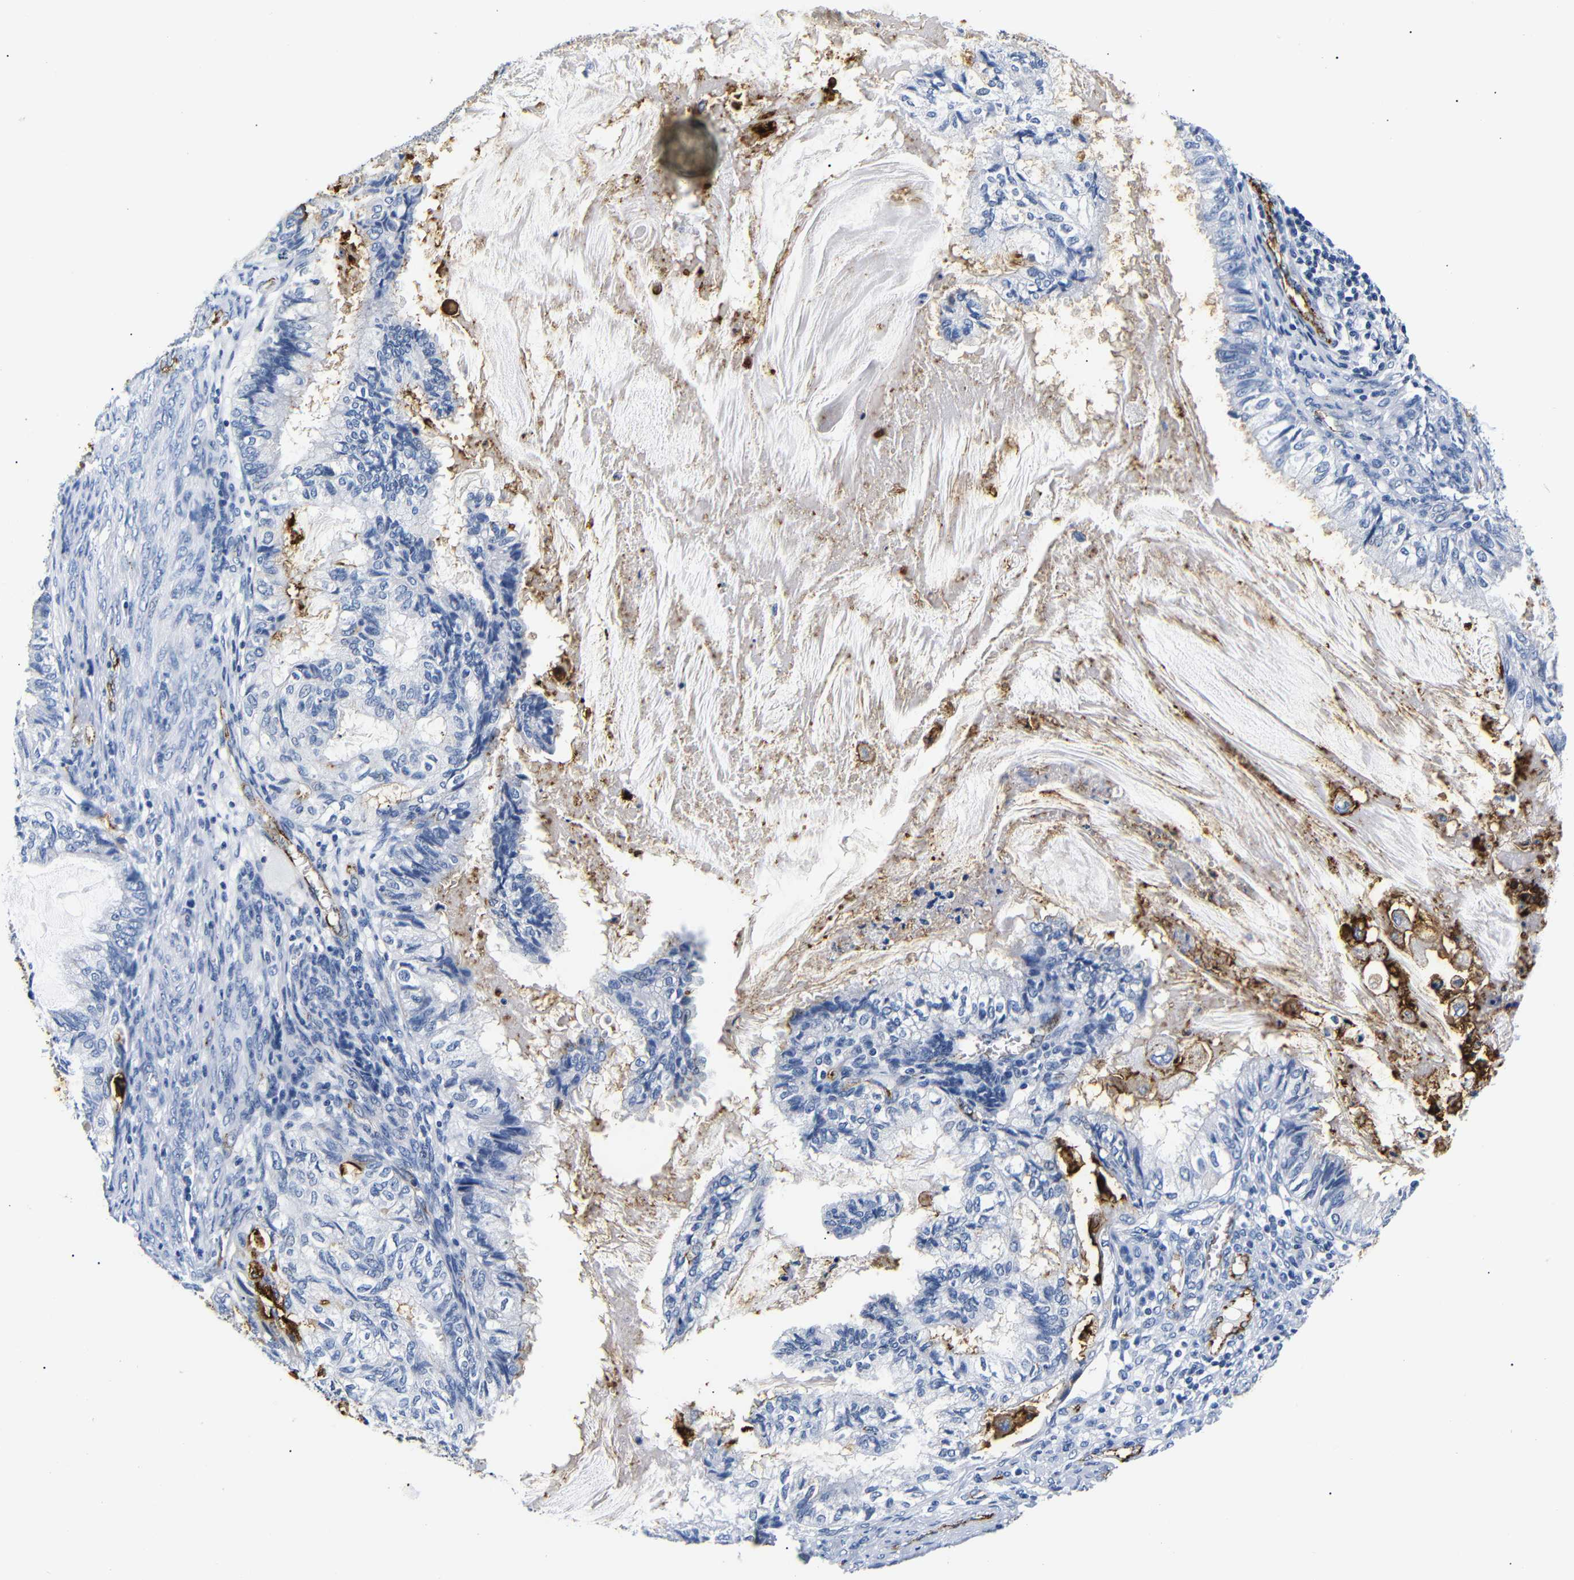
{"staining": {"intensity": "negative", "quantity": "none", "location": "none"}, "tissue": "cervical cancer", "cell_type": "Tumor cells", "image_type": "cancer", "snomed": [{"axis": "morphology", "description": "Normal tissue, NOS"}, {"axis": "morphology", "description": "Adenocarcinoma, NOS"}, {"axis": "topography", "description": "Cervix"}, {"axis": "topography", "description": "Endometrium"}], "caption": "This is a image of IHC staining of adenocarcinoma (cervical), which shows no positivity in tumor cells.", "gene": "MUC4", "patient": {"sex": "female", "age": 86}}